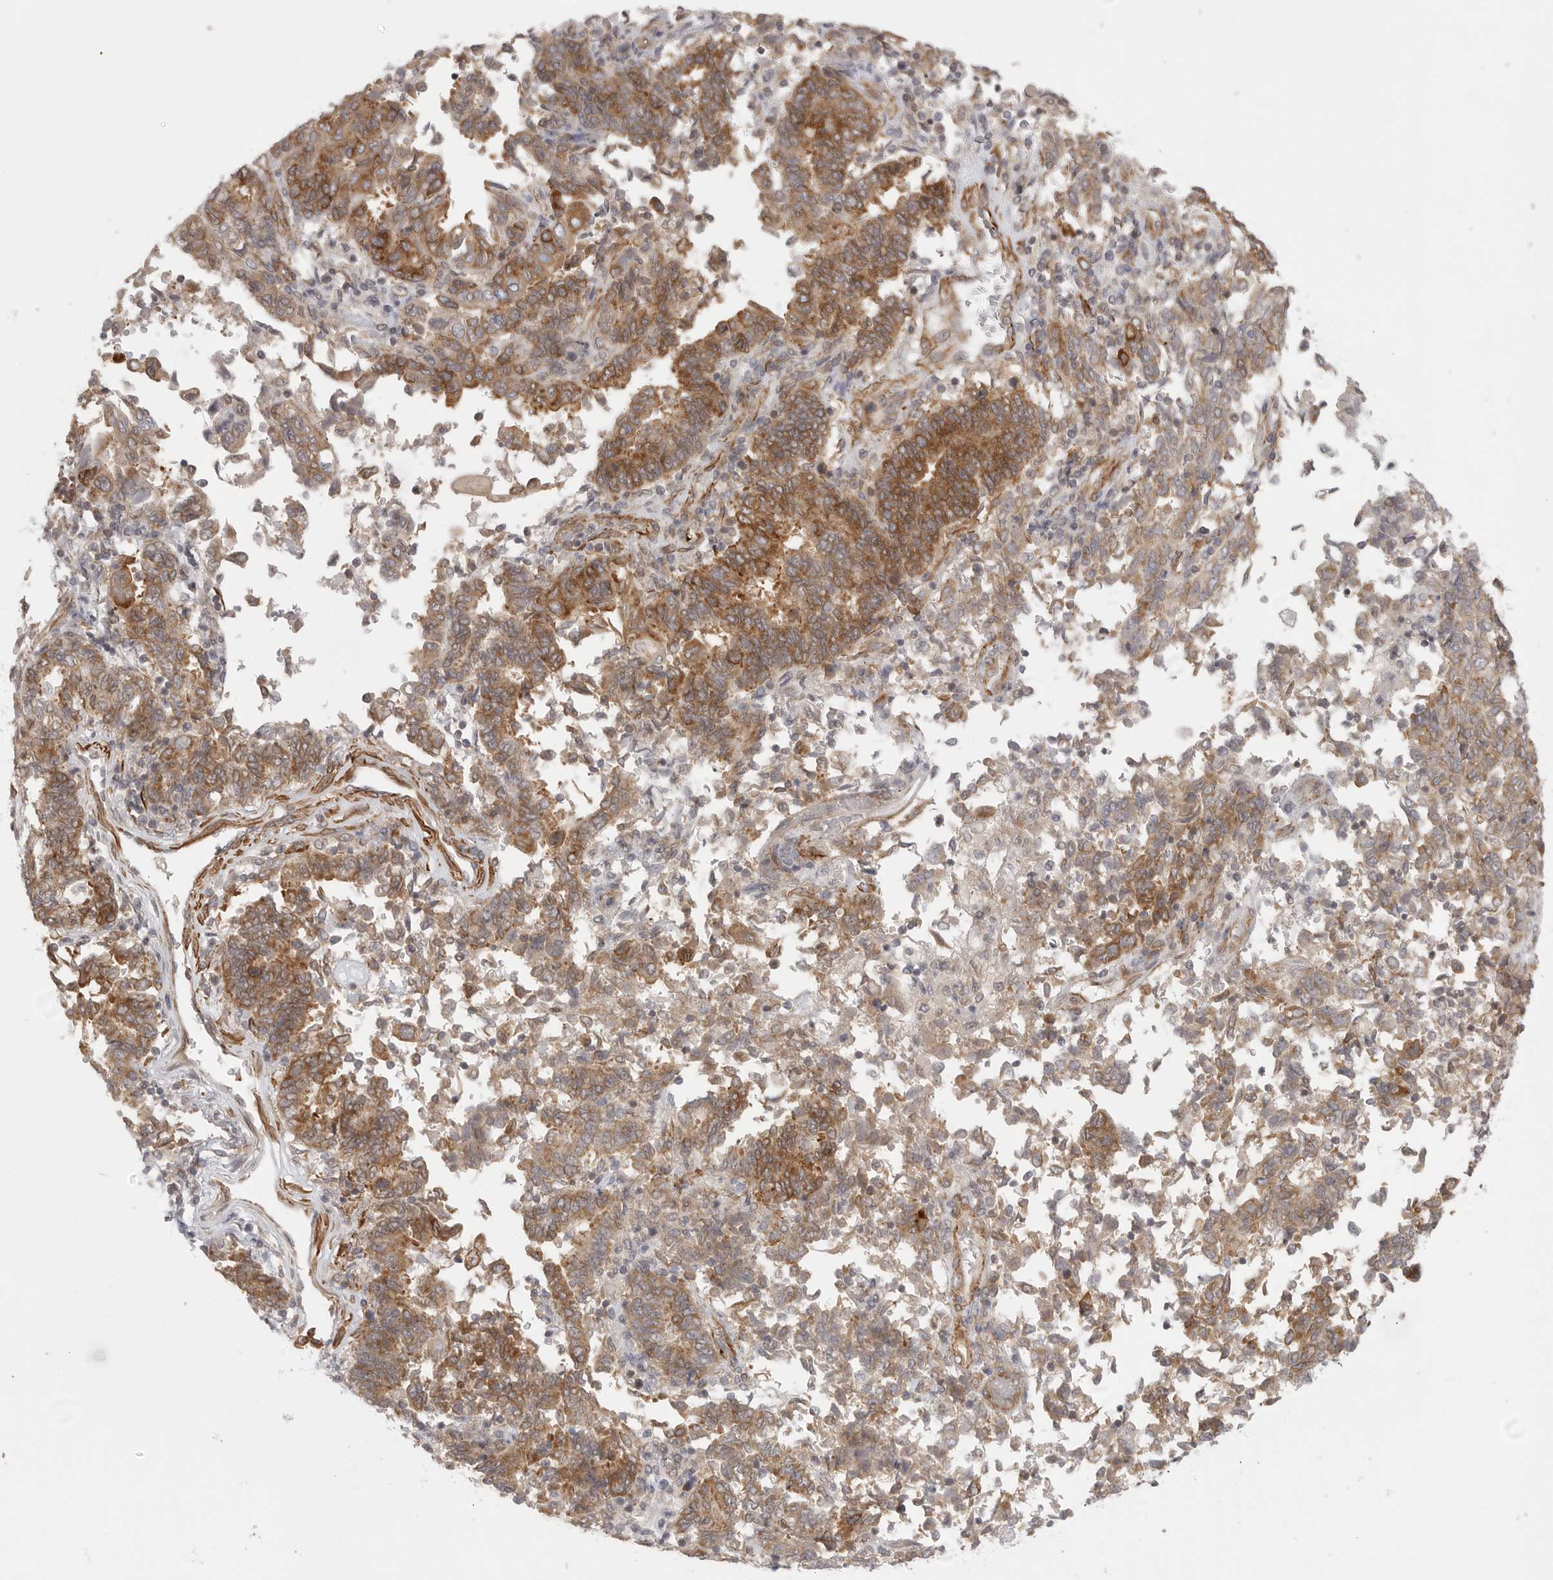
{"staining": {"intensity": "moderate", "quantity": ">75%", "location": "cytoplasmic/membranous"}, "tissue": "endometrial cancer", "cell_type": "Tumor cells", "image_type": "cancer", "snomed": [{"axis": "morphology", "description": "Adenocarcinoma, NOS"}, {"axis": "topography", "description": "Endometrium"}], "caption": "Immunohistochemistry (IHC) of endometrial adenocarcinoma displays medium levels of moderate cytoplasmic/membranous positivity in about >75% of tumor cells. Using DAB (3,3'-diaminobenzidine) (brown) and hematoxylin (blue) stains, captured at high magnification using brightfield microscopy.", "gene": "CERS2", "patient": {"sex": "female", "age": 80}}